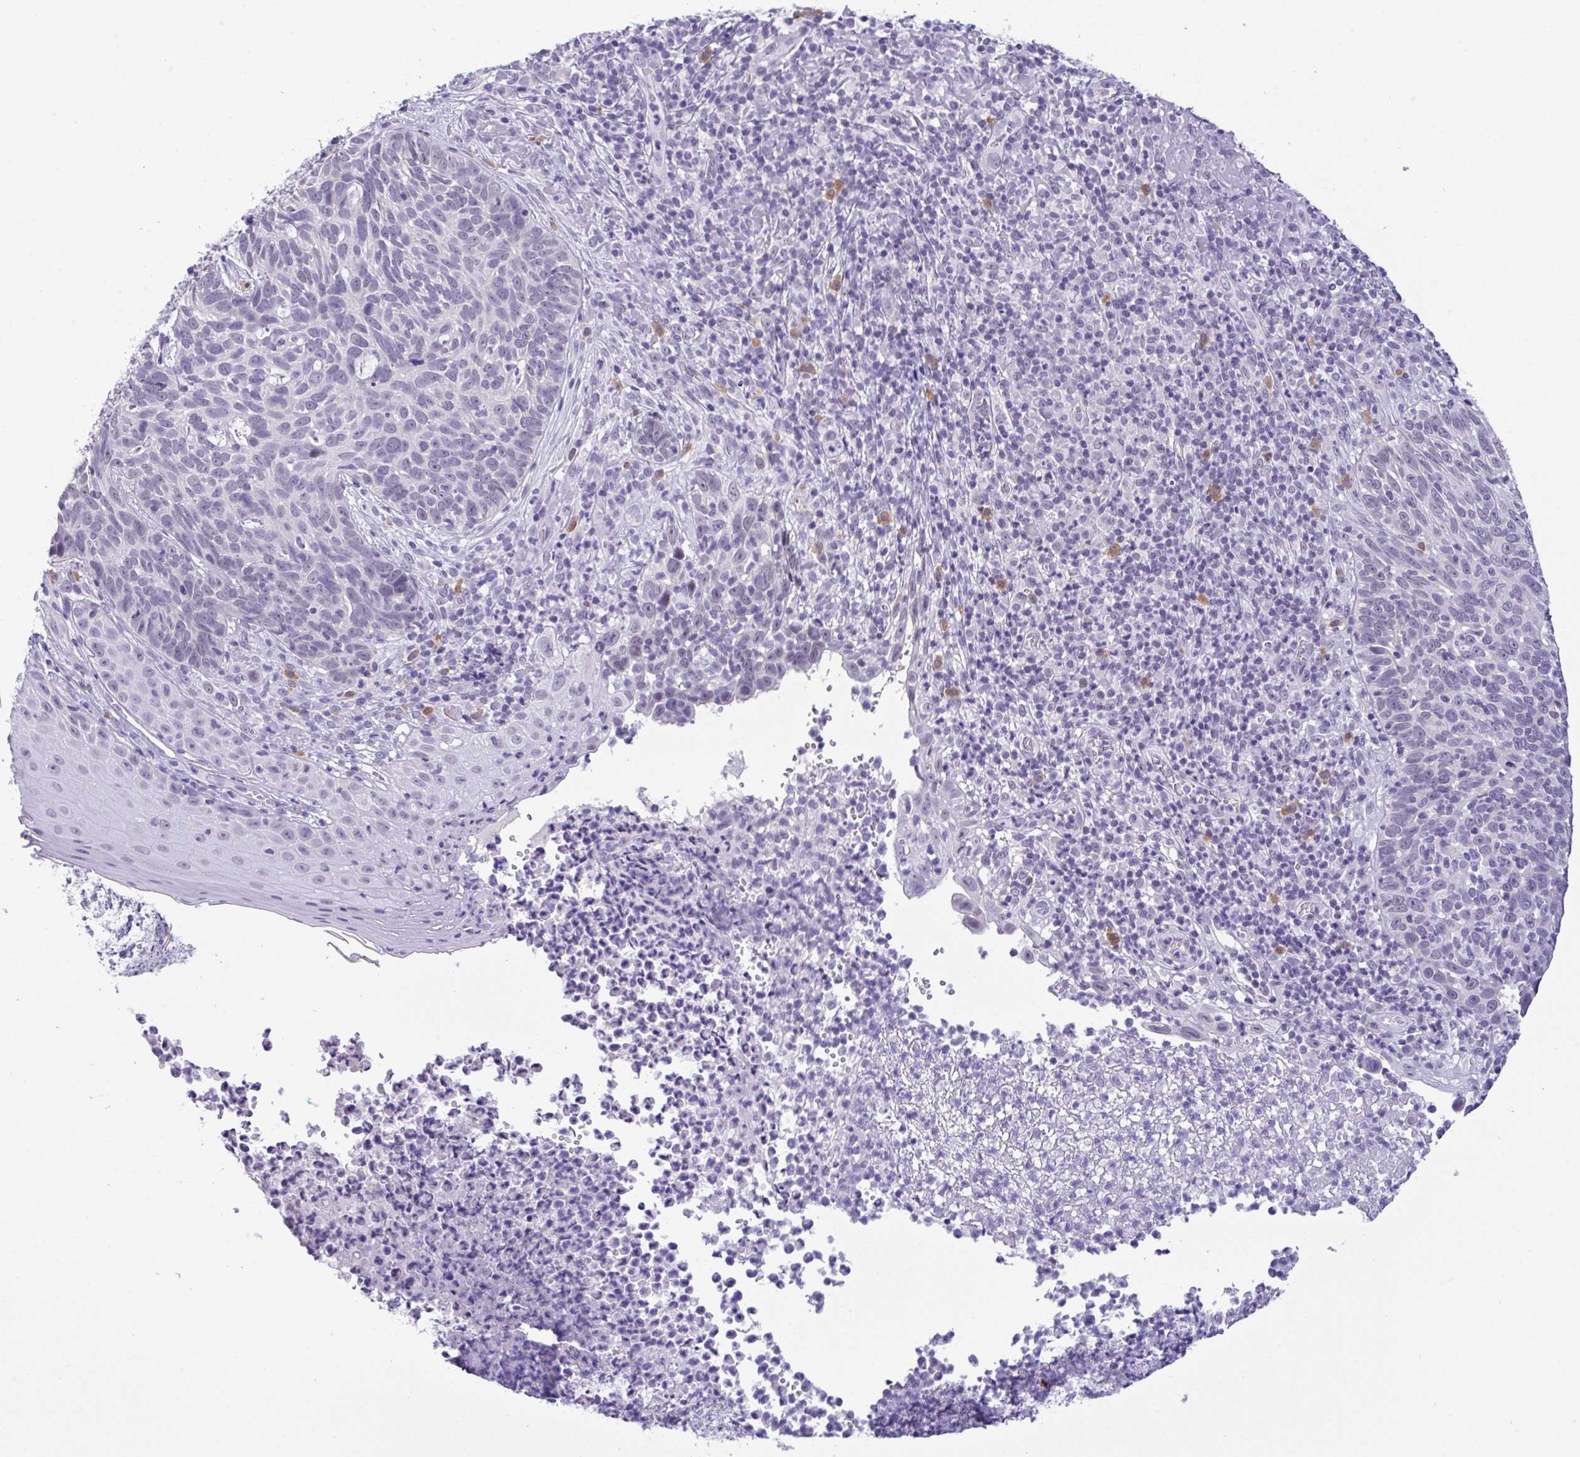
{"staining": {"intensity": "negative", "quantity": "none", "location": "none"}, "tissue": "skin cancer", "cell_type": "Tumor cells", "image_type": "cancer", "snomed": [{"axis": "morphology", "description": "Basal cell carcinoma"}, {"axis": "topography", "description": "Skin"}, {"axis": "topography", "description": "Skin of face"}], "caption": "A high-resolution micrograph shows immunohistochemistry (IHC) staining of skin cancer, which displays no significant staining in tumor cells.", "gene": "YBX2", "patient": {"sex": "female", "age": 95}}